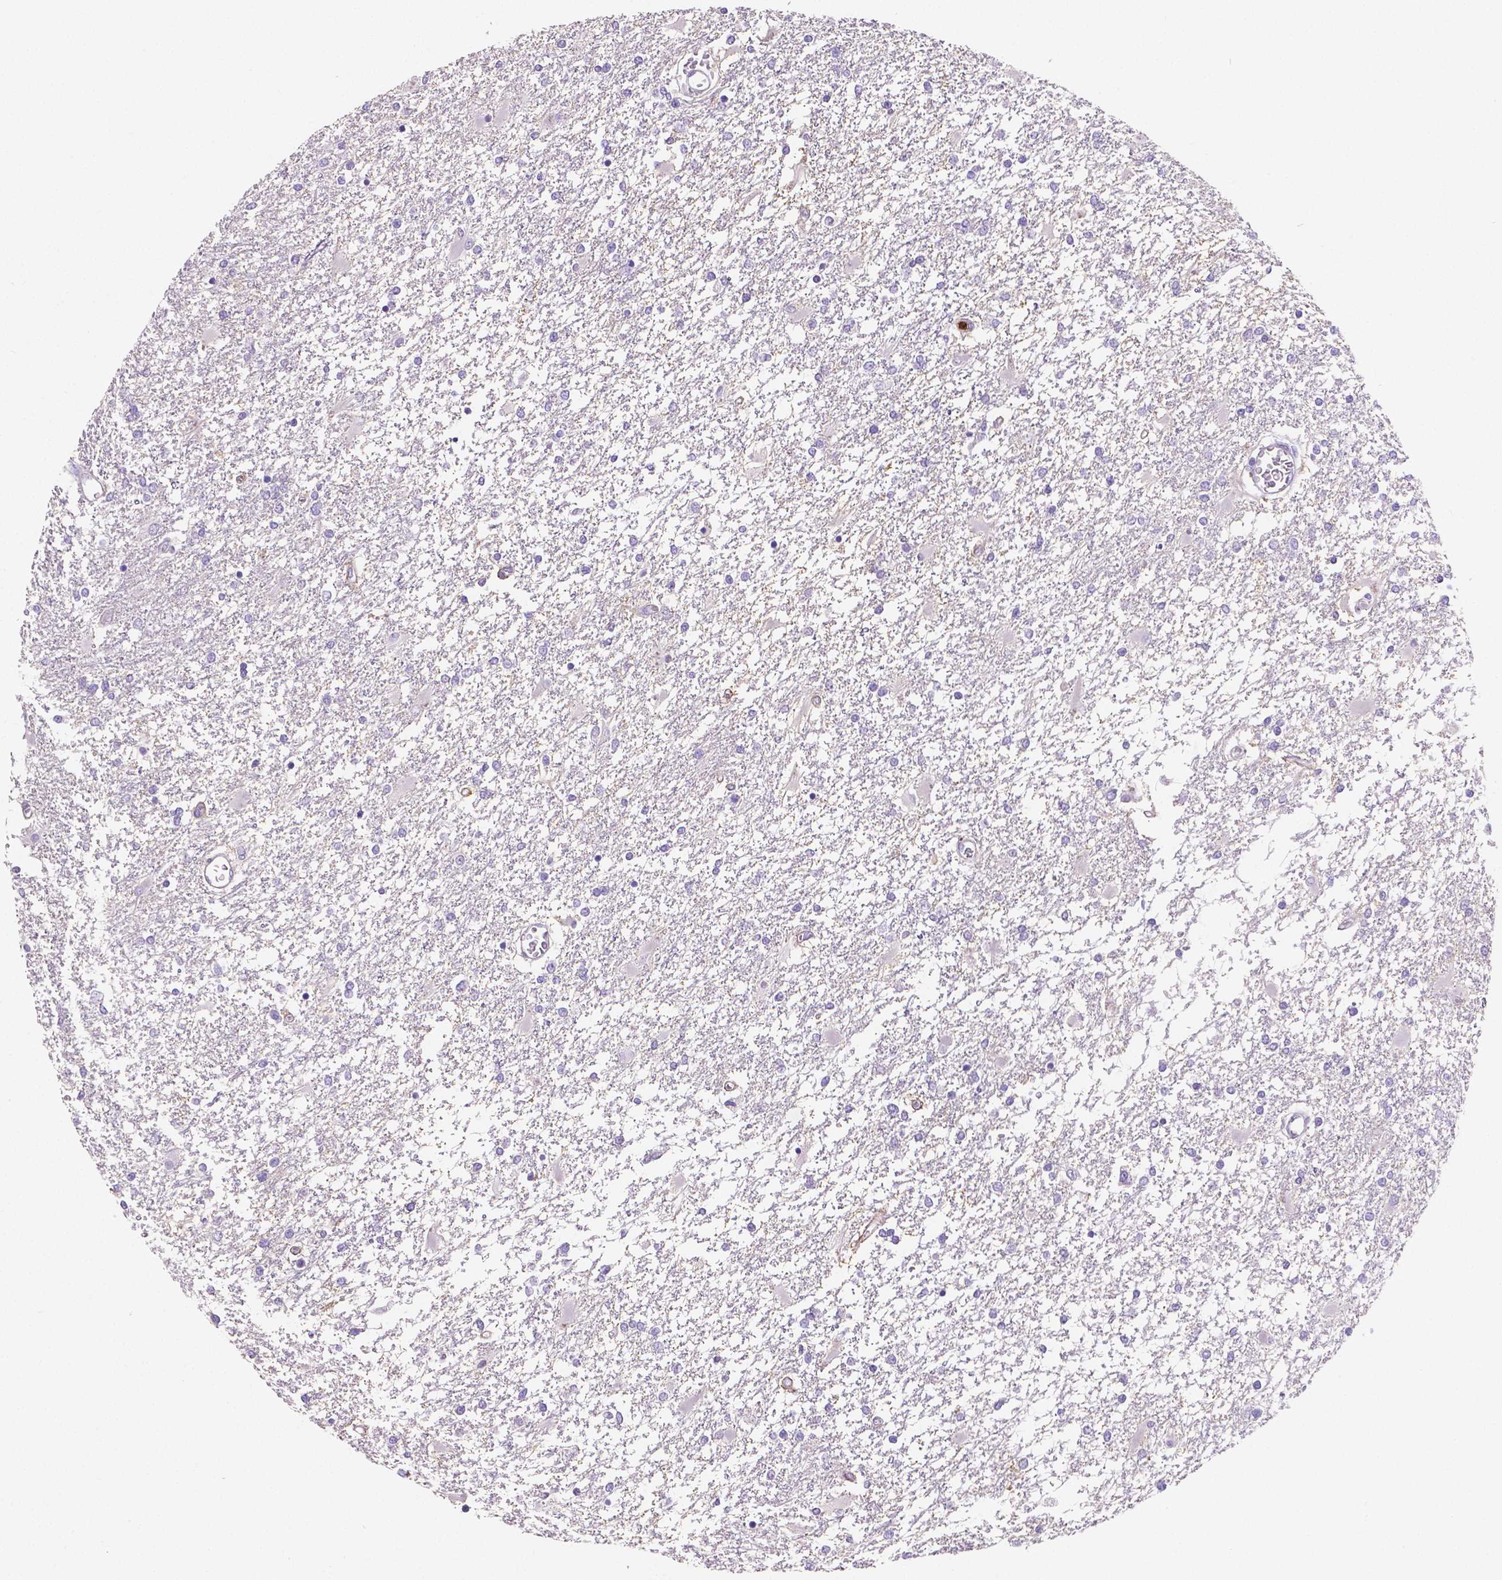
{"staining": {"intensity": "negative", "quantity": "none", "location": "none"}, "tissue": "glioma", "cell_type": "Tumor cells", "image_type": "cancer", "snomed": [{"axis": "morphology", "description": "Glioma, malignant, High grade"}, {"axis": "topography", "description": "Cerebral cortex"}], "caption": "This image is of glioma stained with immunohistochemistry (IHC) to label a protein in brown with the nuclei are counter-stained blue. There is no positivity in tumor cells.", "gene": "MMP9", "patient": {"sex": "male", "age": 79}}